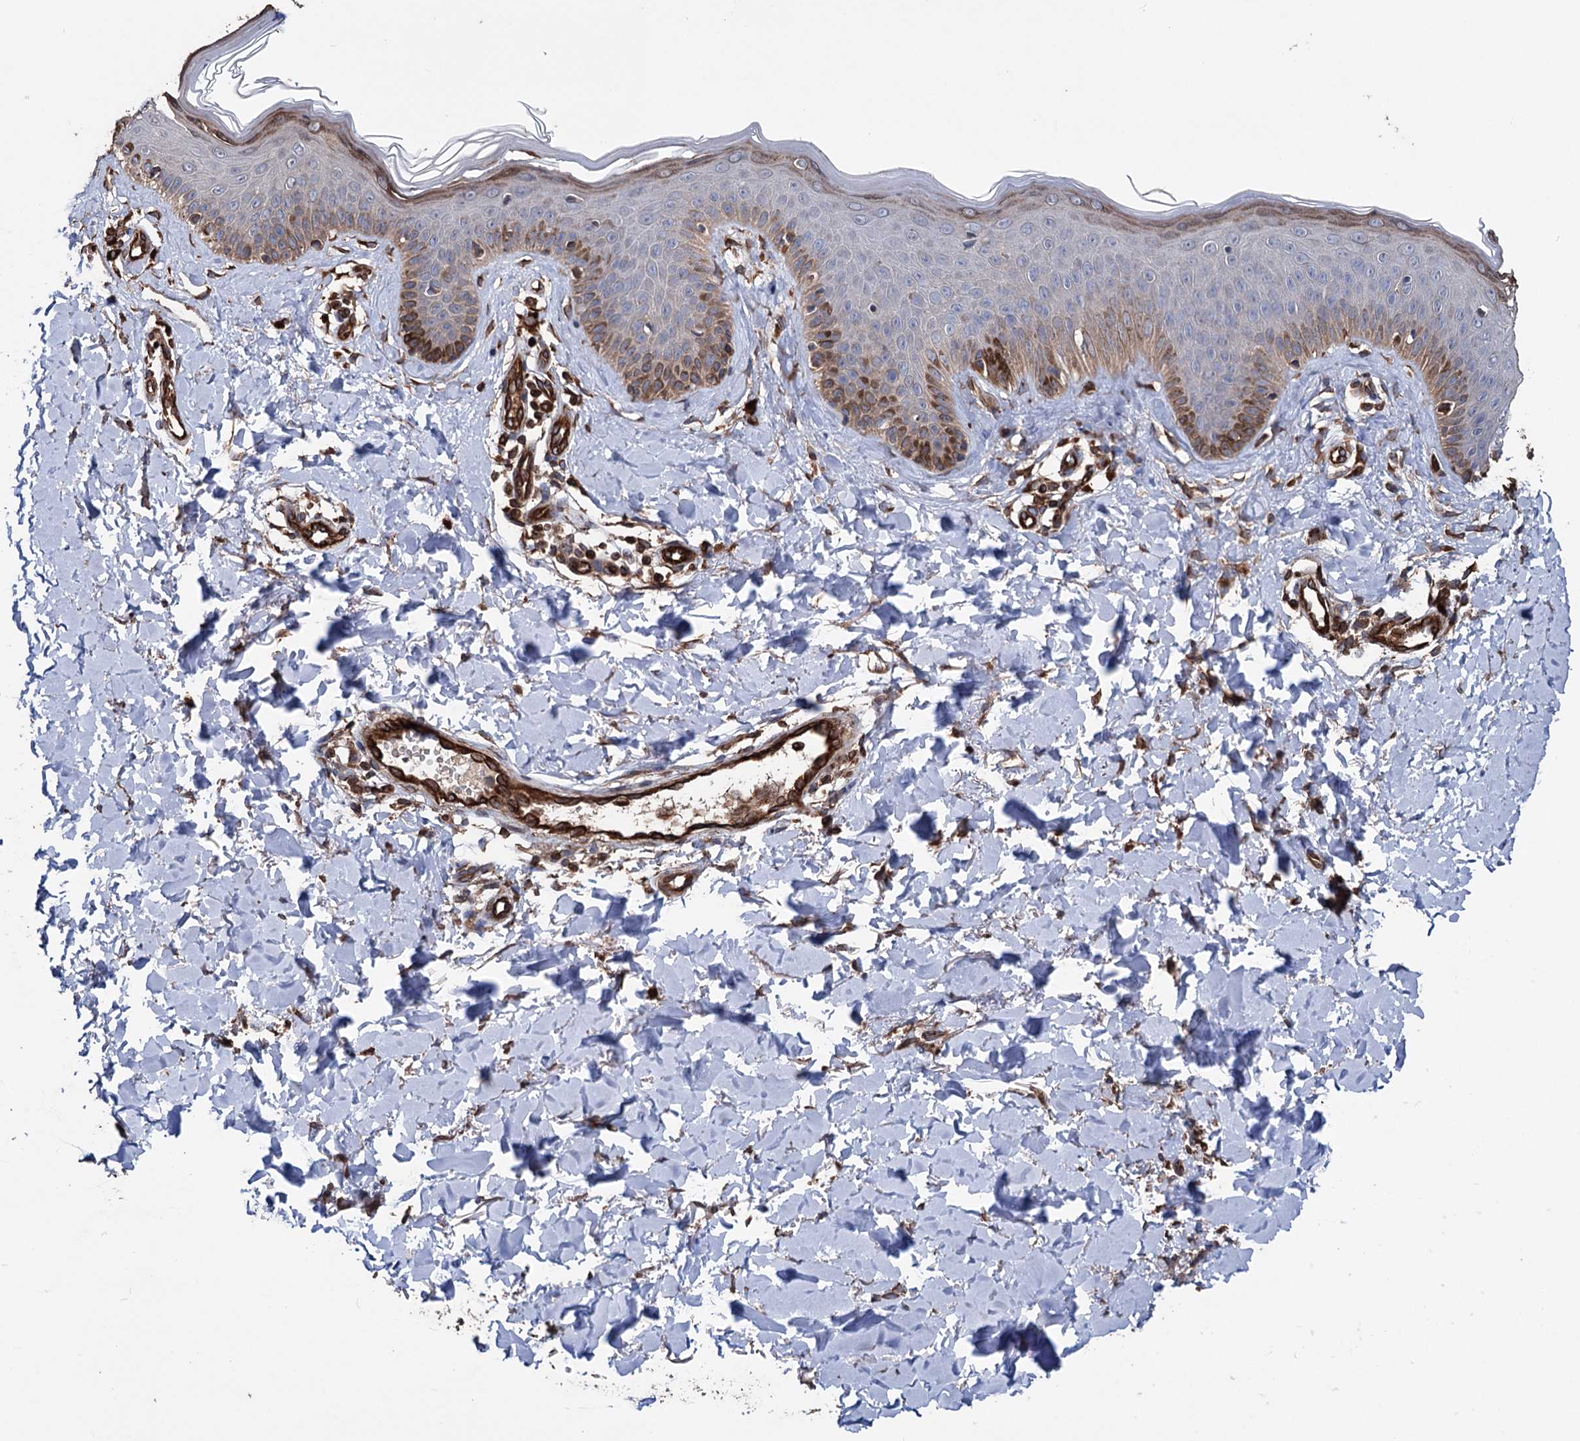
{"staining": {"intensity": "moderate", "quantity": ">75%", "location": "cytoplasmic/membranous"}, "tissue": "skin", "cell_type": "Fibroblasts", "image_type": "normal", "snomed": [{"axis": "morphology", "description": "Normal tissue, NOS"}, {"axis": "topography", "description": "Skin"}], "caption": "A medium amount of moderate cytoplasmic/membranous staining is appreciated in about >75% of fibroblasts in unremarkable skin. (DAB (3,3'-diaminobenzidine) IHC with brightfield microscopy, high magnification).", "gene": "STING1", "patient": {"sex": "male", "age": 52}}